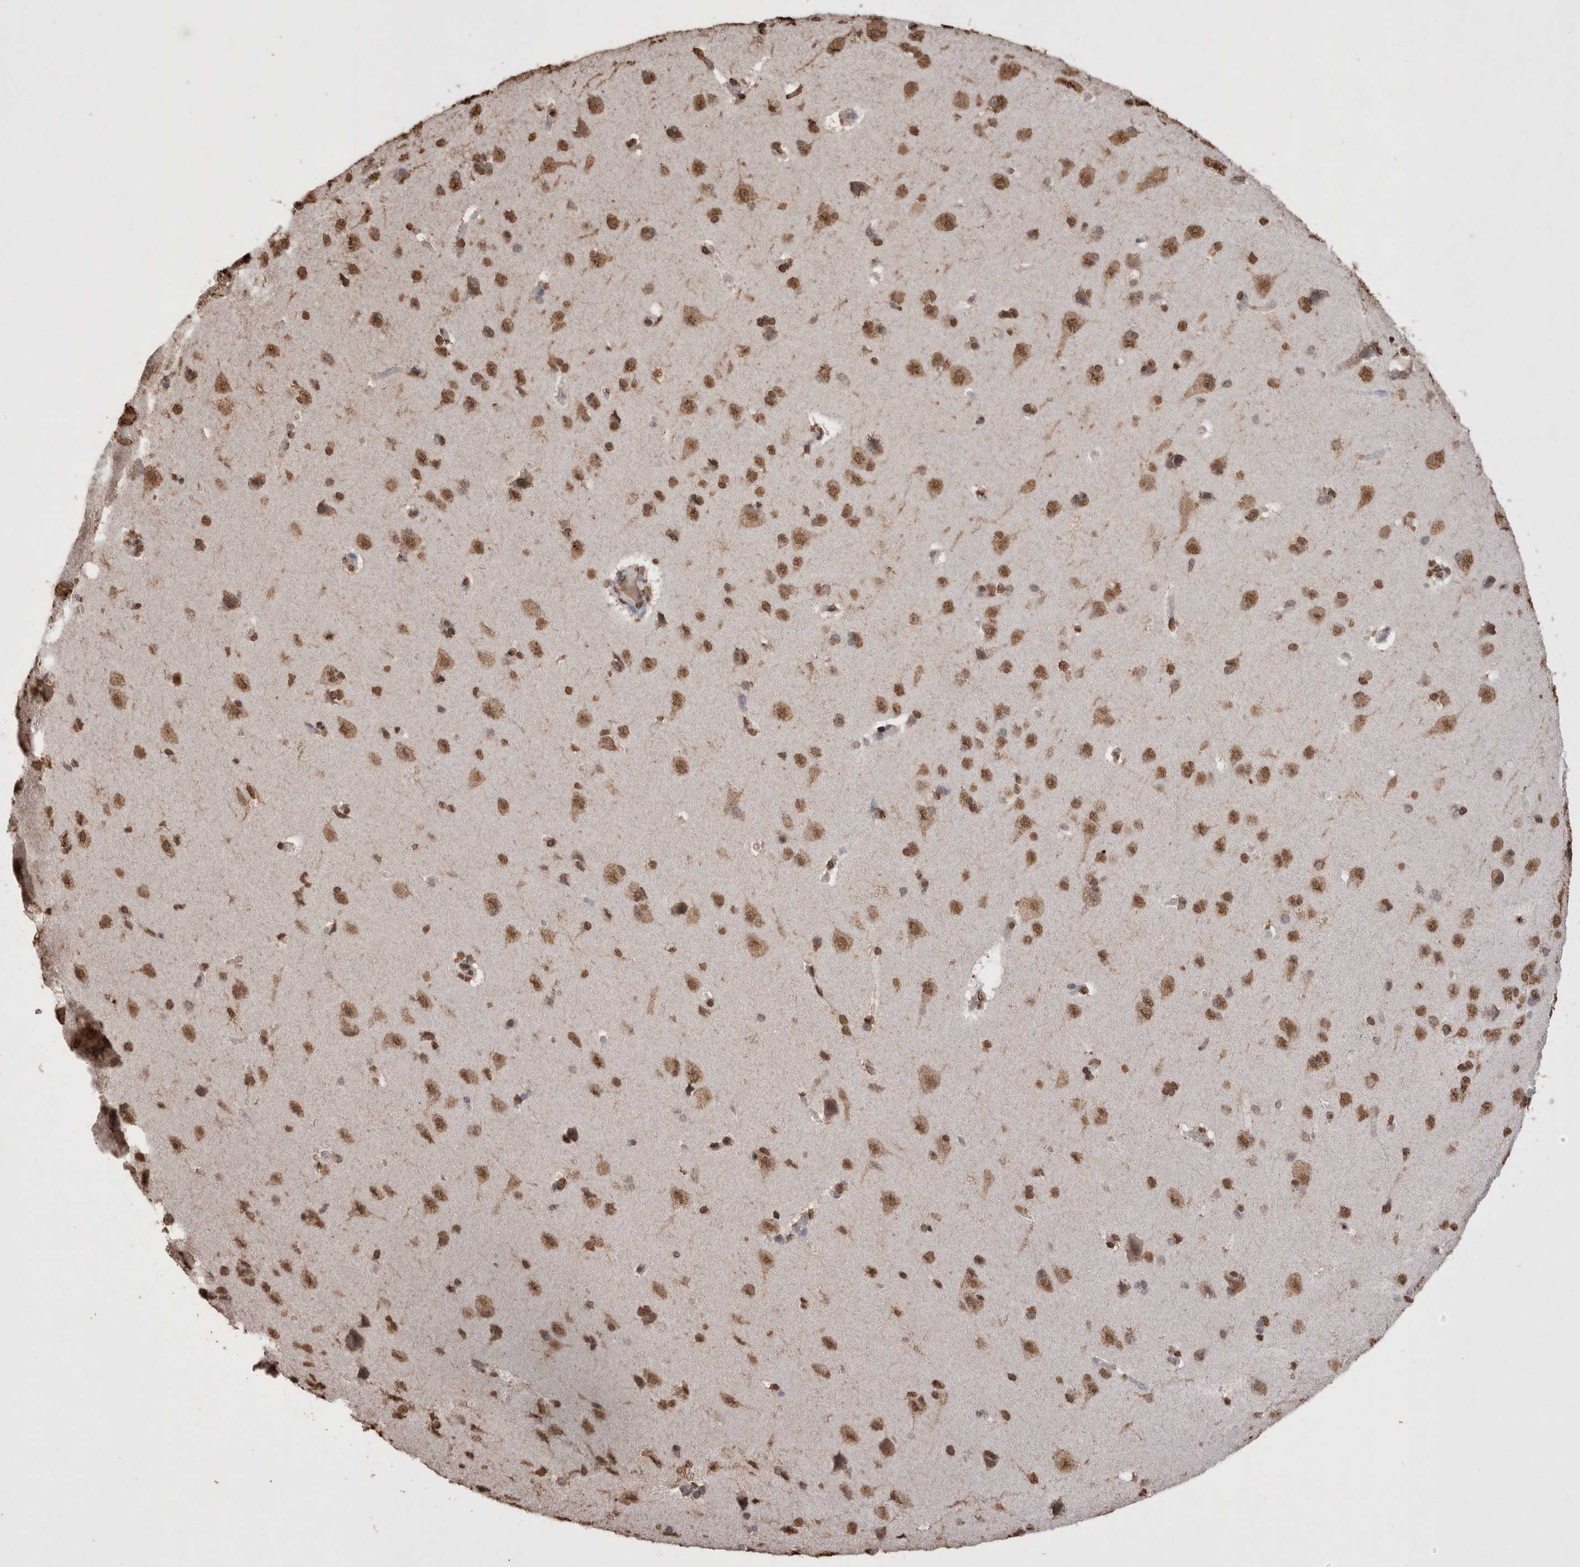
{"staining": {"intensity": "moderate", "quantity": ">75%", "location": "nuclear"}, "tissue": "cerebral cortex", "cell_type": "Endothelial cells", "image_type": "normal", "snomed": [{"axis": "morphology", "description": "Normal tissue, NOS"}, {"axis": "topography", "description": "Cerebral cortex"}], "caption": "Cerebral cortex stained with immunohistochemistry displays moderate nuclear expression in approximately >75% of endothelial cells. The protein is shown in brown color, while the nuclei are stained blue.", "gene": "POU5F1", "patient": {"sex": "male", "age": 62}}